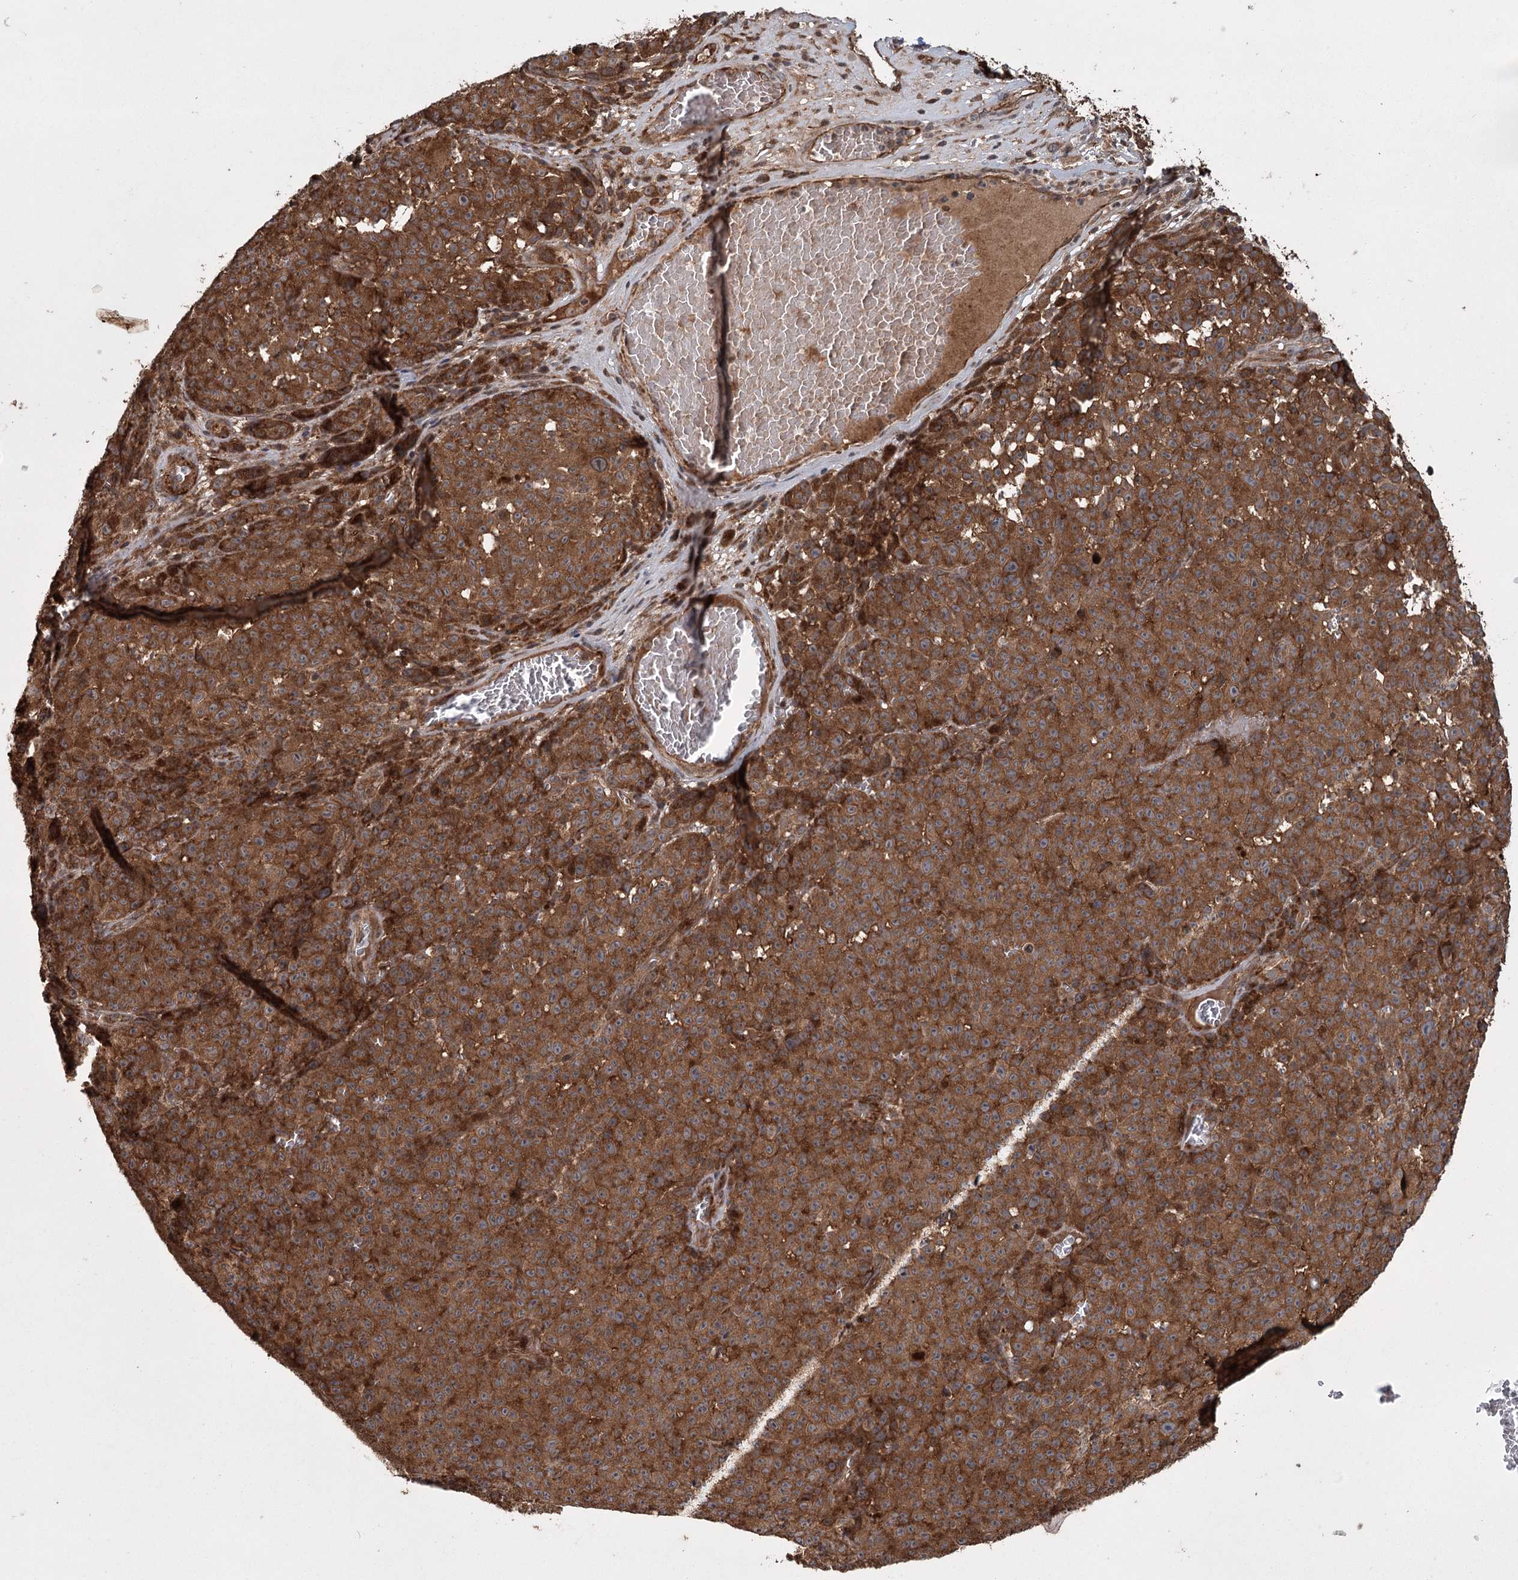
{"staining": {"intensity": "strong", "quantity": ">75%", "location": "cytoplasmic/membranous"}, "tissue": "melanoma", "cell_type": "Tumor cells", "image_type": "cancer", "snomed": [{"axis": "morphology", "description": "Malignant melanoma, NOS"}, {"axis": "topography", "description": "Skin"}], "caption": "Human melanoma stained with a brown dye displays strong cytoplasmic/membranous positive expression in about >75% of tumor cells.", "gene": "RPAP3", "patient": {"sex": "female", "age": 82}}